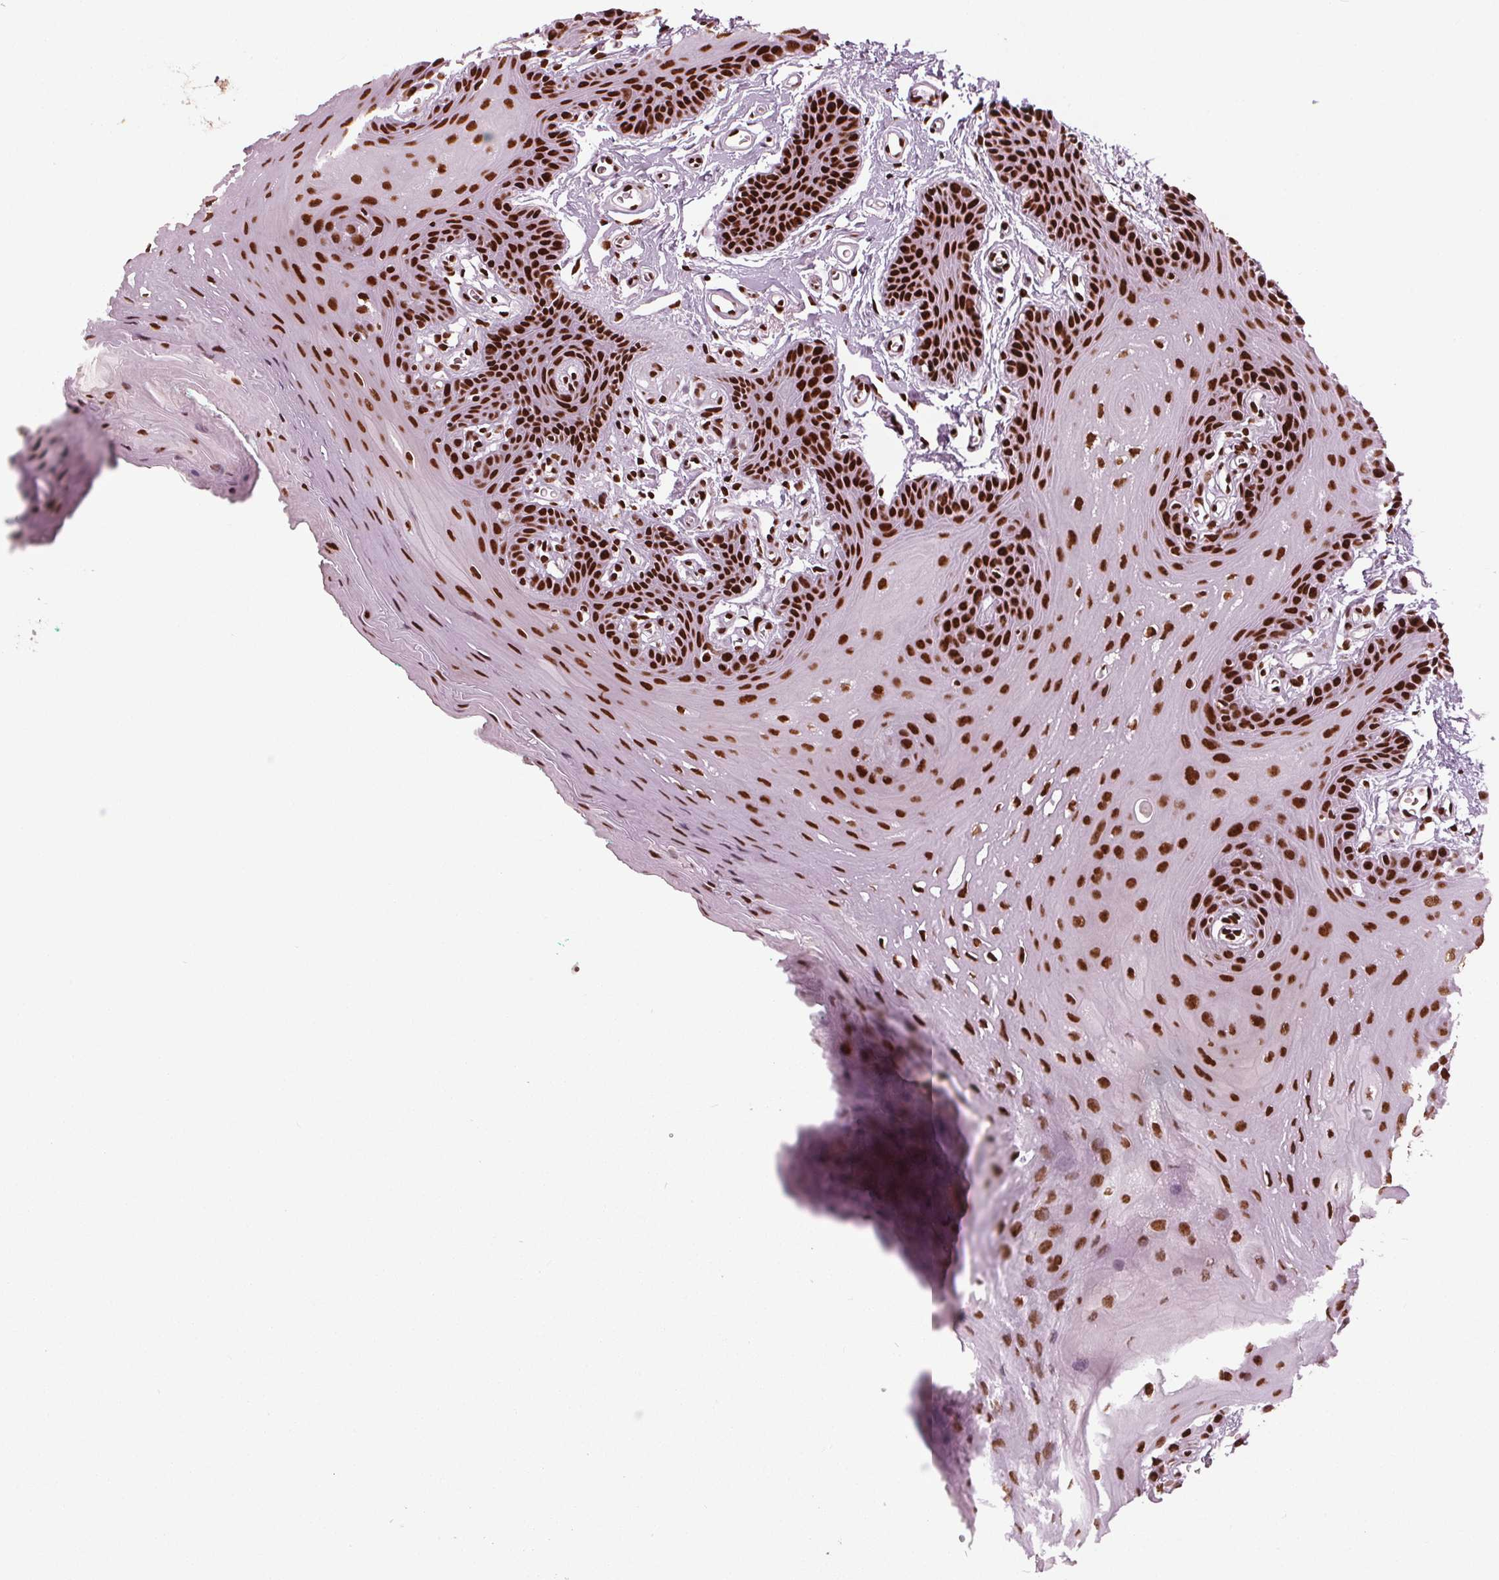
{"staining": {"intensity": "strong", "quantity": ">75%", "location": "nuclear"}, "tissue": "oral mucosa", "cell_type": "Squamous epithelial cells", "image_type": "normal", "snomed": [{"axis": "morphology", "description": "Normal tissue, NOS"}, {"axis": "morphology", "description": "Squamous cell carcinoma, NOS"}, {"axis": "topography", "description": "Oral tissue"}, {"axis": "topography", "description": "Head-Neck"}], "caption": "A photomicrograph of oral mucosa stained for a protein shows strong nuclear brown staining in squamous epithelial cells. The staining is performed using DAB brown chromogen to label protein expression. The nuclei are counter-stained blue using hematoxylin.", "gene": "BRD4", "patient": {"sex": "female", "age": 50}}